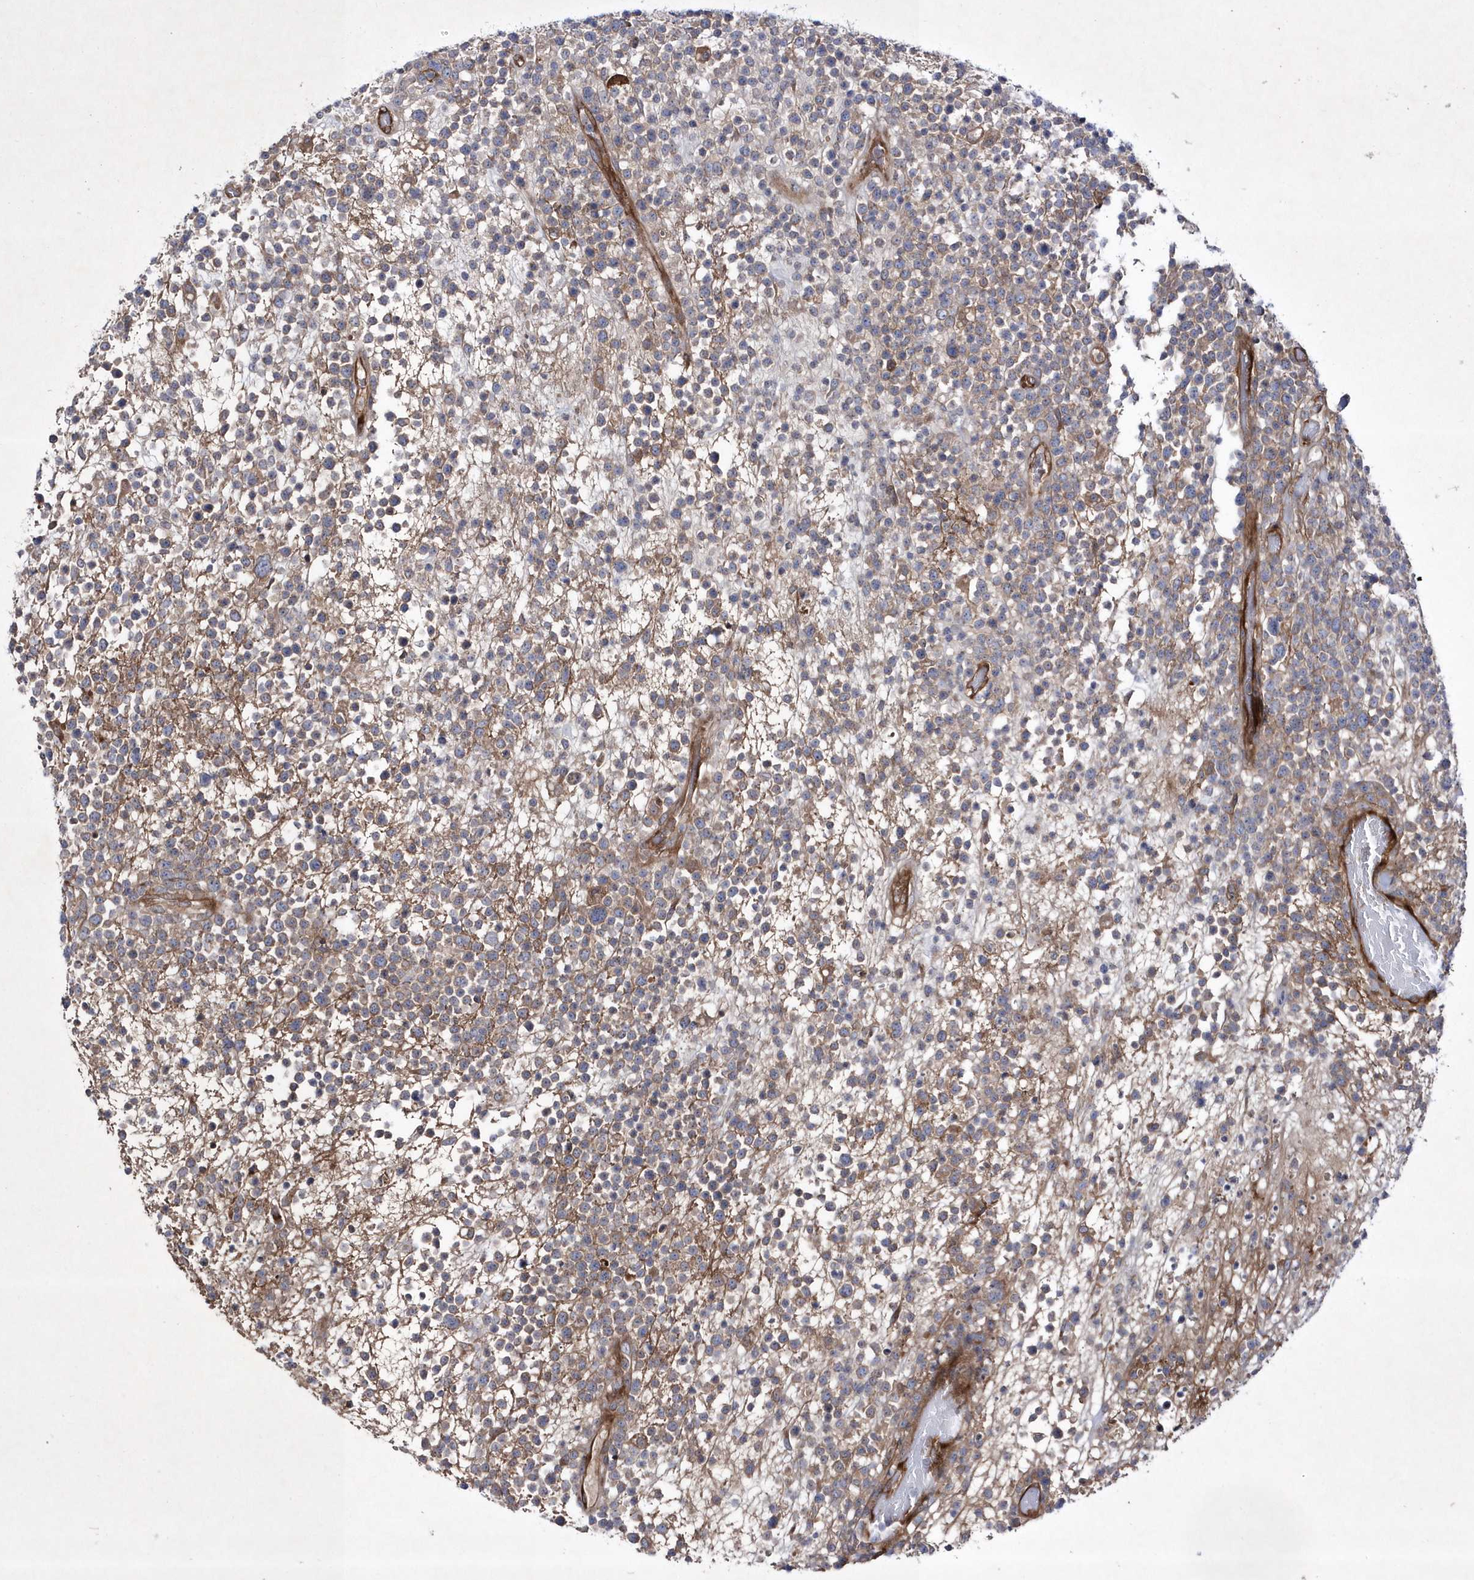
{"staining": {"intensity": "weak", "quantity": "25%-75%", "location": "cytoplasmic/membranous"}, "tissue": "lymphoma", "cell_type": "Tumor cells", "image_type": "cancer", "snomed": [{"axis": "morphology", "description": "Malignant lymphoma, non-Hodgkin's type, High grade"}, {"axis": "topography", "description": "Colon"}], "caption": "The photomicrograph displays a brown stain indicating the presence of a protein in the cytoplasmic/membranous of tumor cells in lymphoma. (IHC, brightfield microscopy, high magnification).", "gene": "DSPP", "patient": {"sex": "female", "age": 53}}